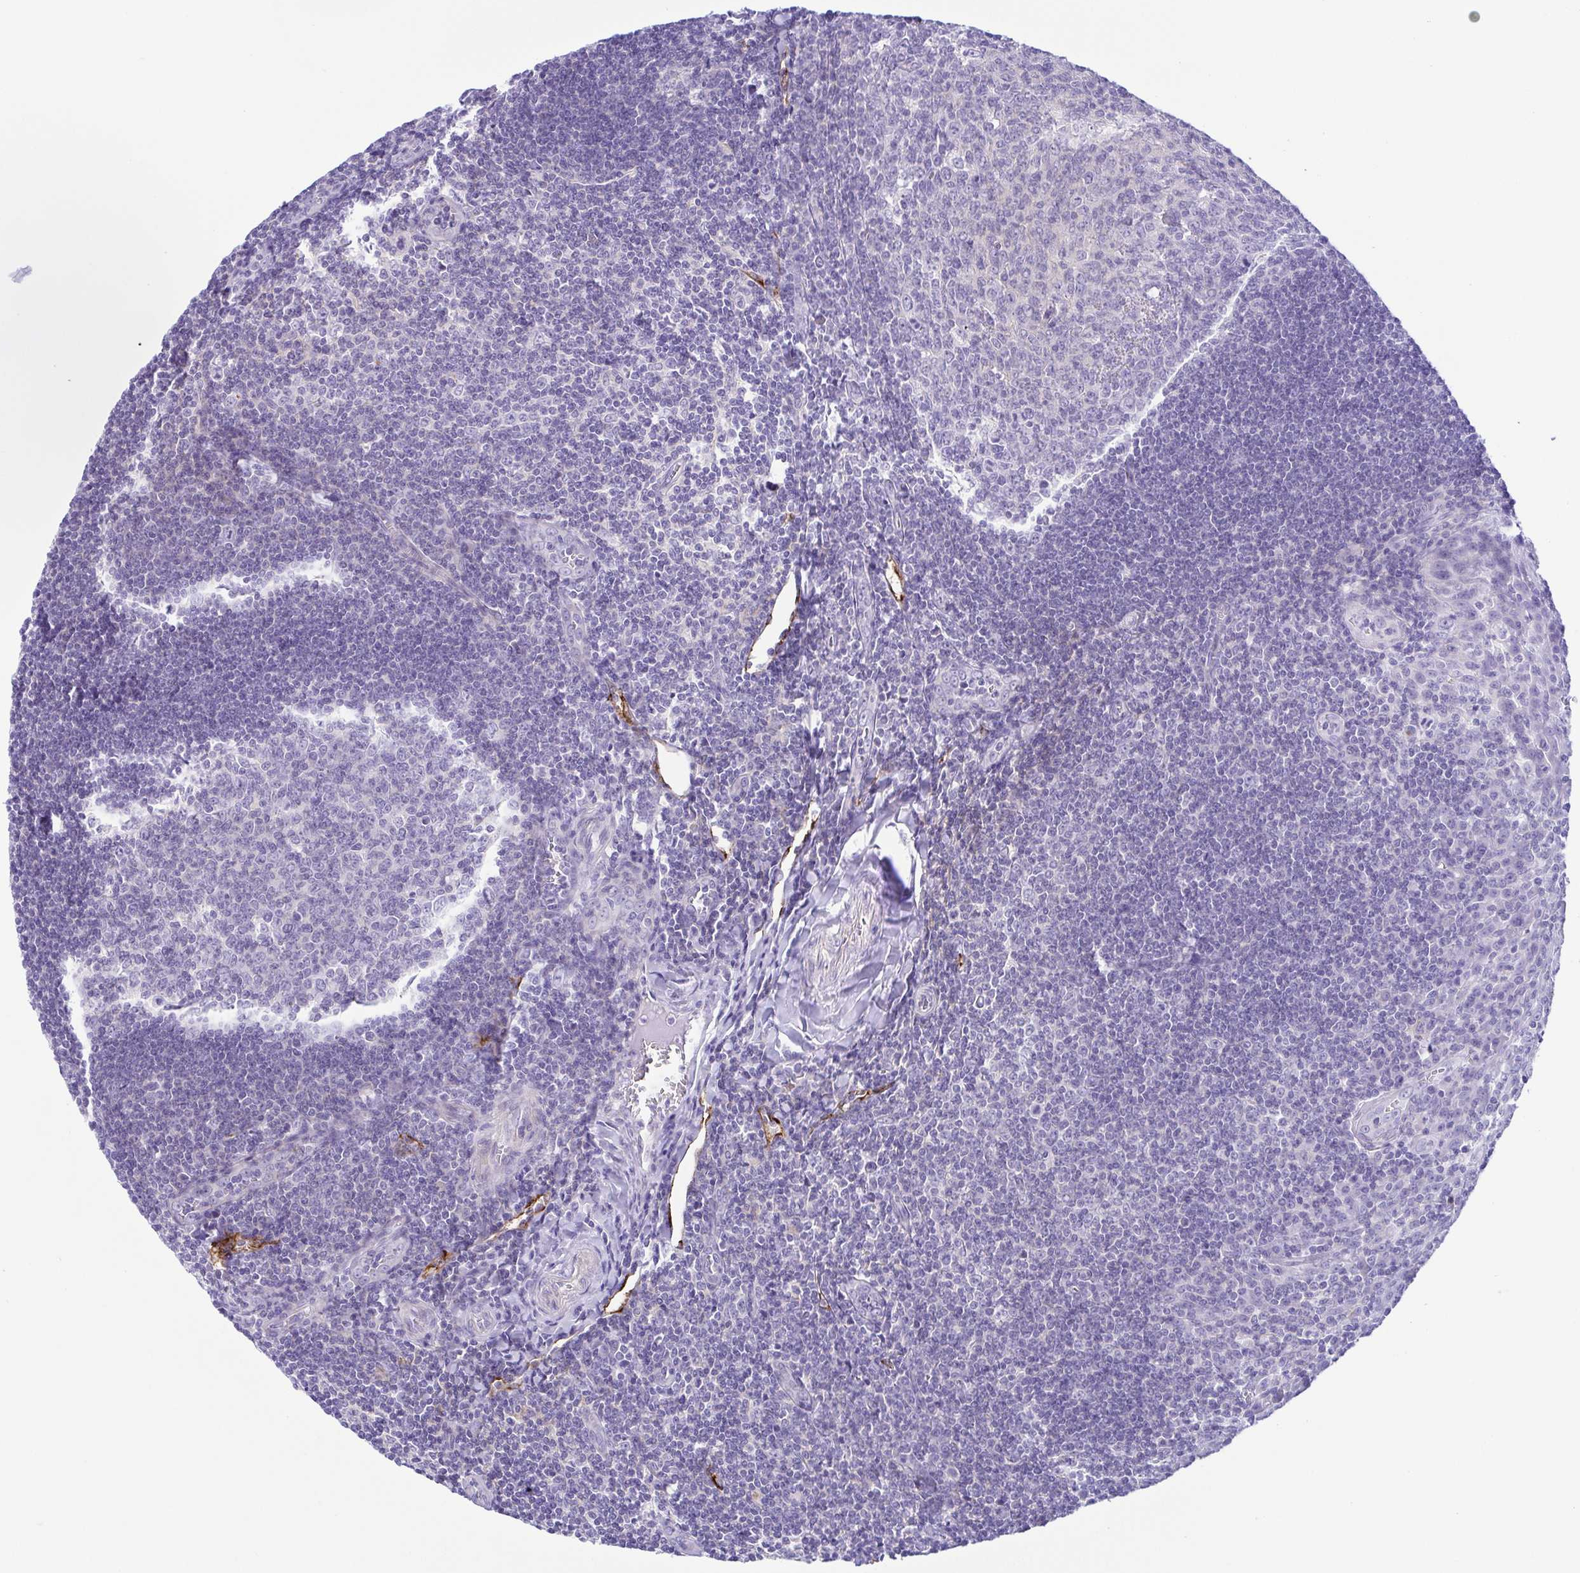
{"staining": {"intensity": "negative", "quantity": "none", "location": "none"}, "tissue": "tonsil", "cell_type": "Germinal center cells", "image_type": "normal", "snomed": [{"axis": "morphology", "description": "Normal tissue, NOS"}, {"axis": "topography", "description": "Tonsil"}], "caption": "The histopathology image shows no staining of germinal center cells in unremarkable tonsil.", "gene": "GPR182", "patient": {"sex": "male", "age": 27}}